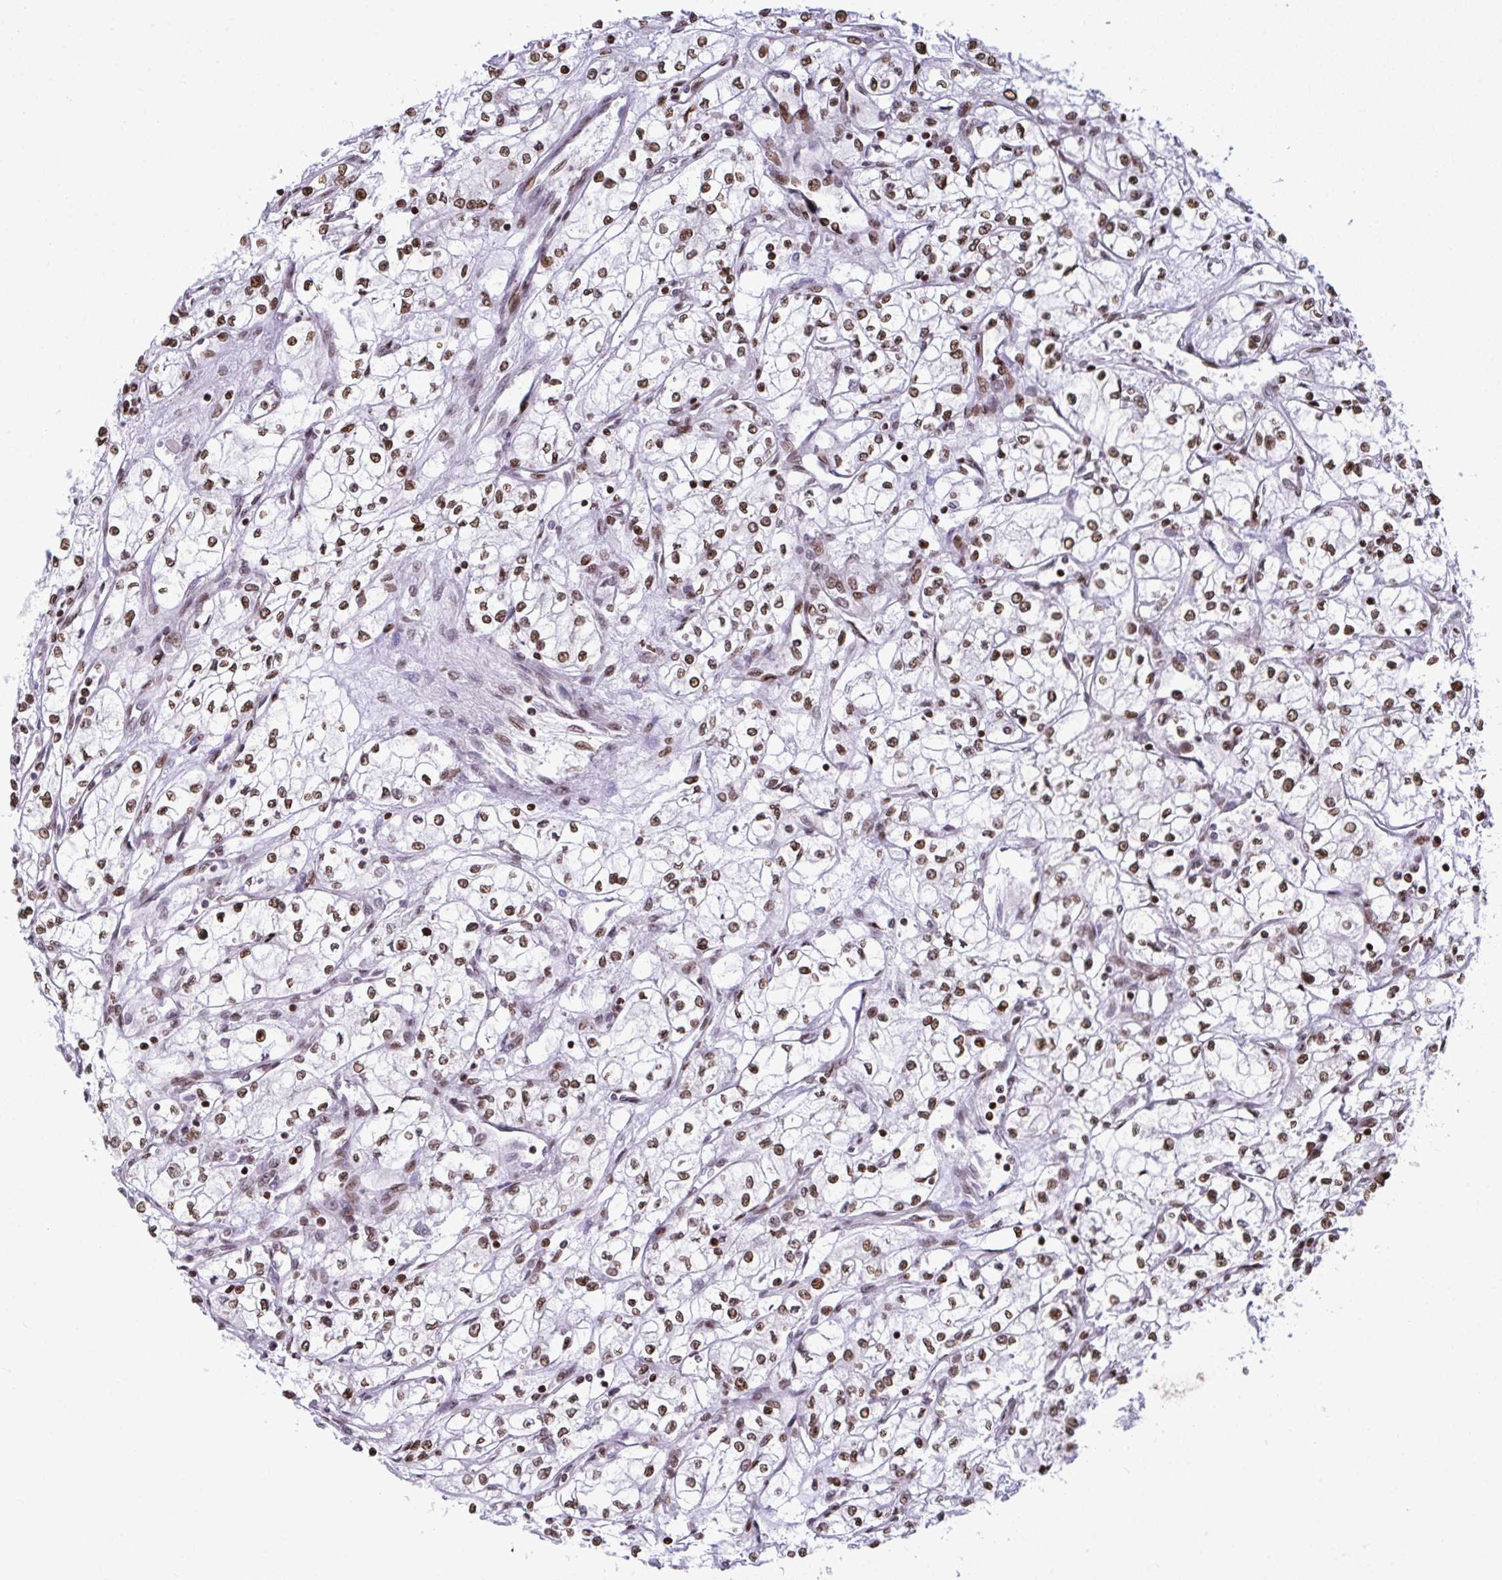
{"staining": {"intensity": "moderate", "quantity": ">75%", "location": "nuclear"}, "tissue": "renal cancer", "cell_type": "Tumor cells", "image_type": "cancer", "snomed": [{"axis": "morphology", "description": "Adenocarcinoma, NOS"}, {"axis": "topography", "description": "Kidney"}], "caption": "Immunohistochemical staining of renal cancer (adenocarcinoma) reveals medium levels of moderate nuclear staining in approximately >75% of tumor cells. Nuclei are stained in blue.", "gene": "RAPGEF5", "patient": {"sex": "male", "age": 59}}